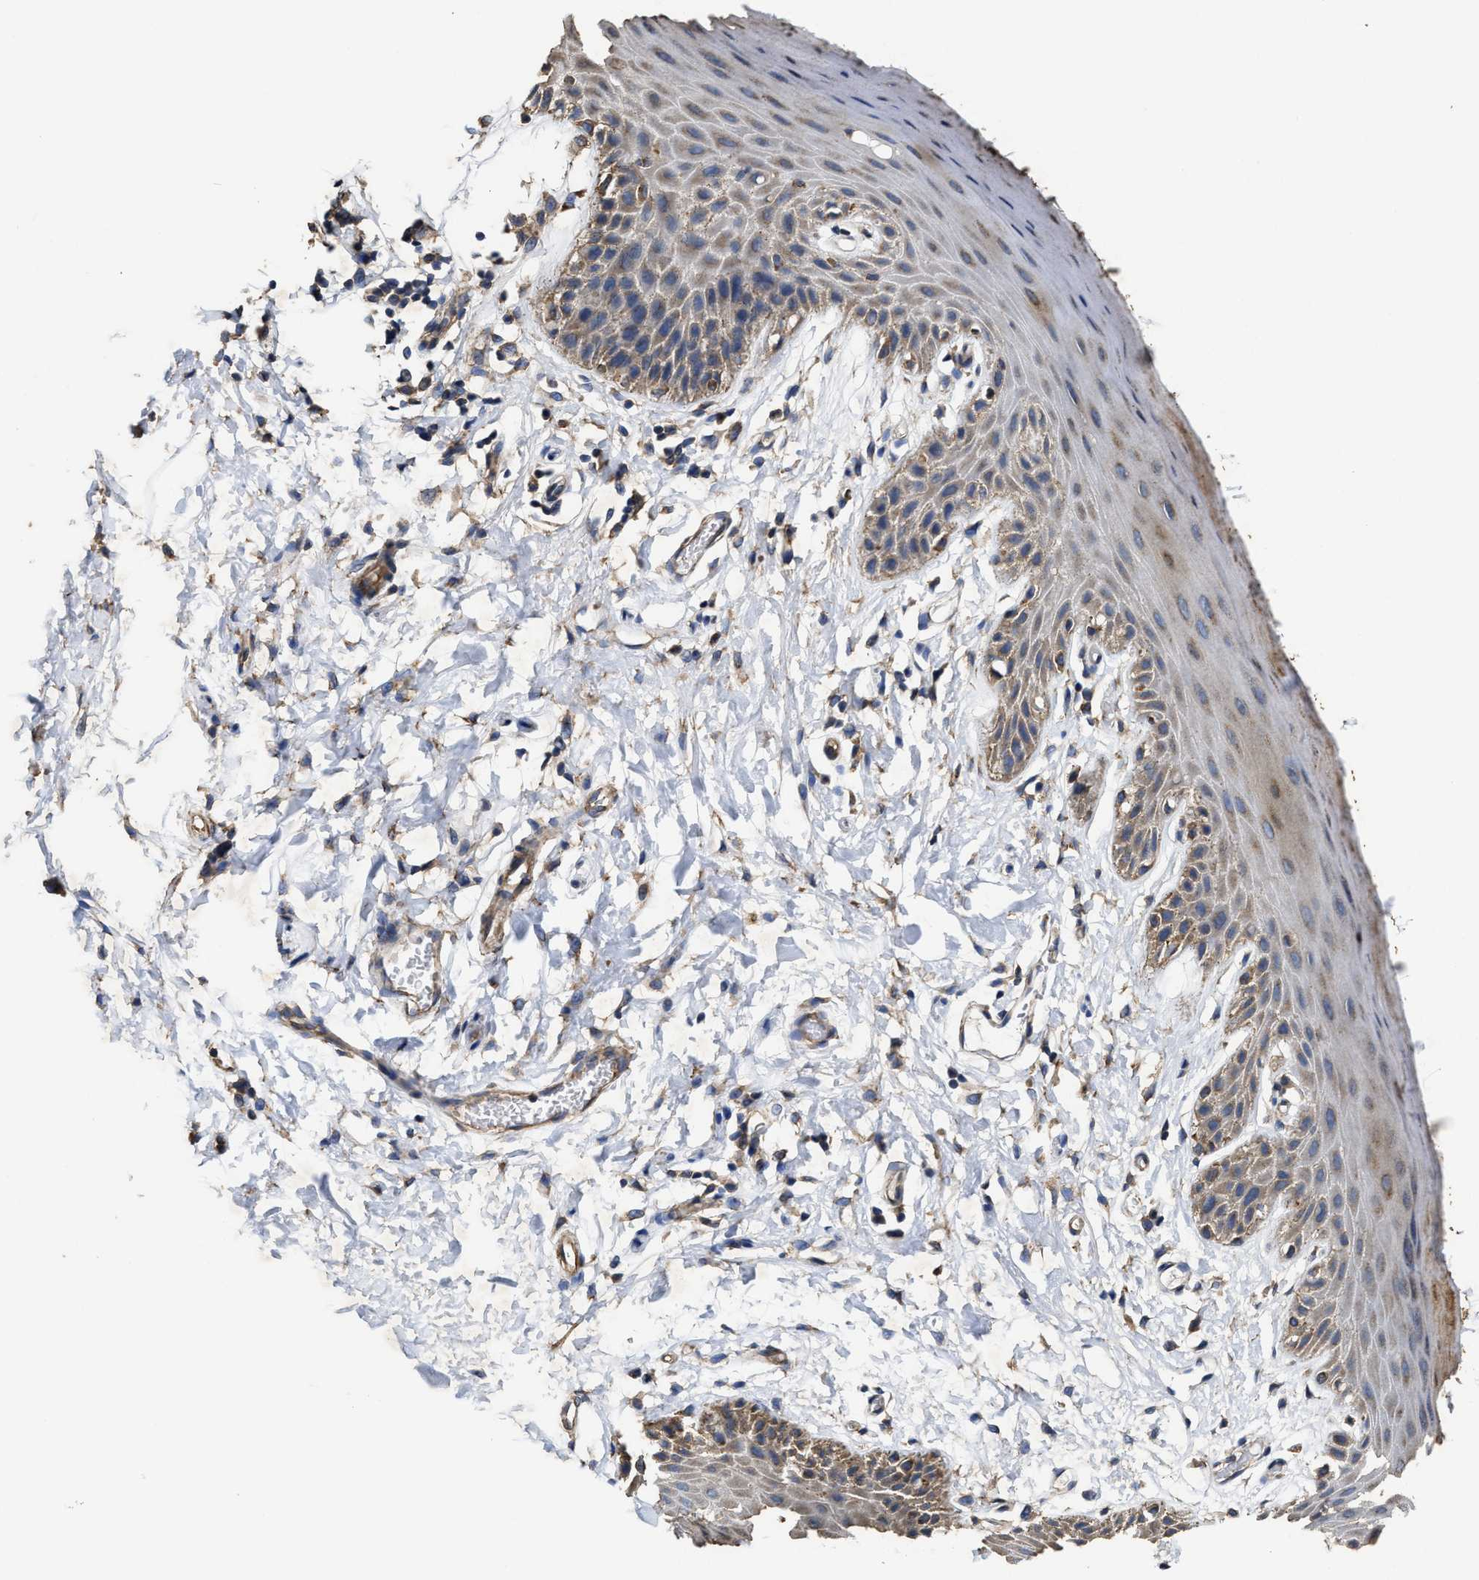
{"staining": {"intensity": "weak", "quantity": "25%-75%", "location": "cytoplasmic/membranous"}, "tissue": "skin", "cell_type": "Epidermal cells", "image_type": "normal", "snomed": [{"axis": "morphology", "description": "Normal tissue, NOS"}, {"axis": "topography", "description": "Anal"}], "caption": "Protein expression analysis of benign skin displays weak cytoplasmic/membranous staining in approximately 25%-75% of epidermal cells.", "gene": "SFXN4", "patient": {"sex": "male", "age": 44}}